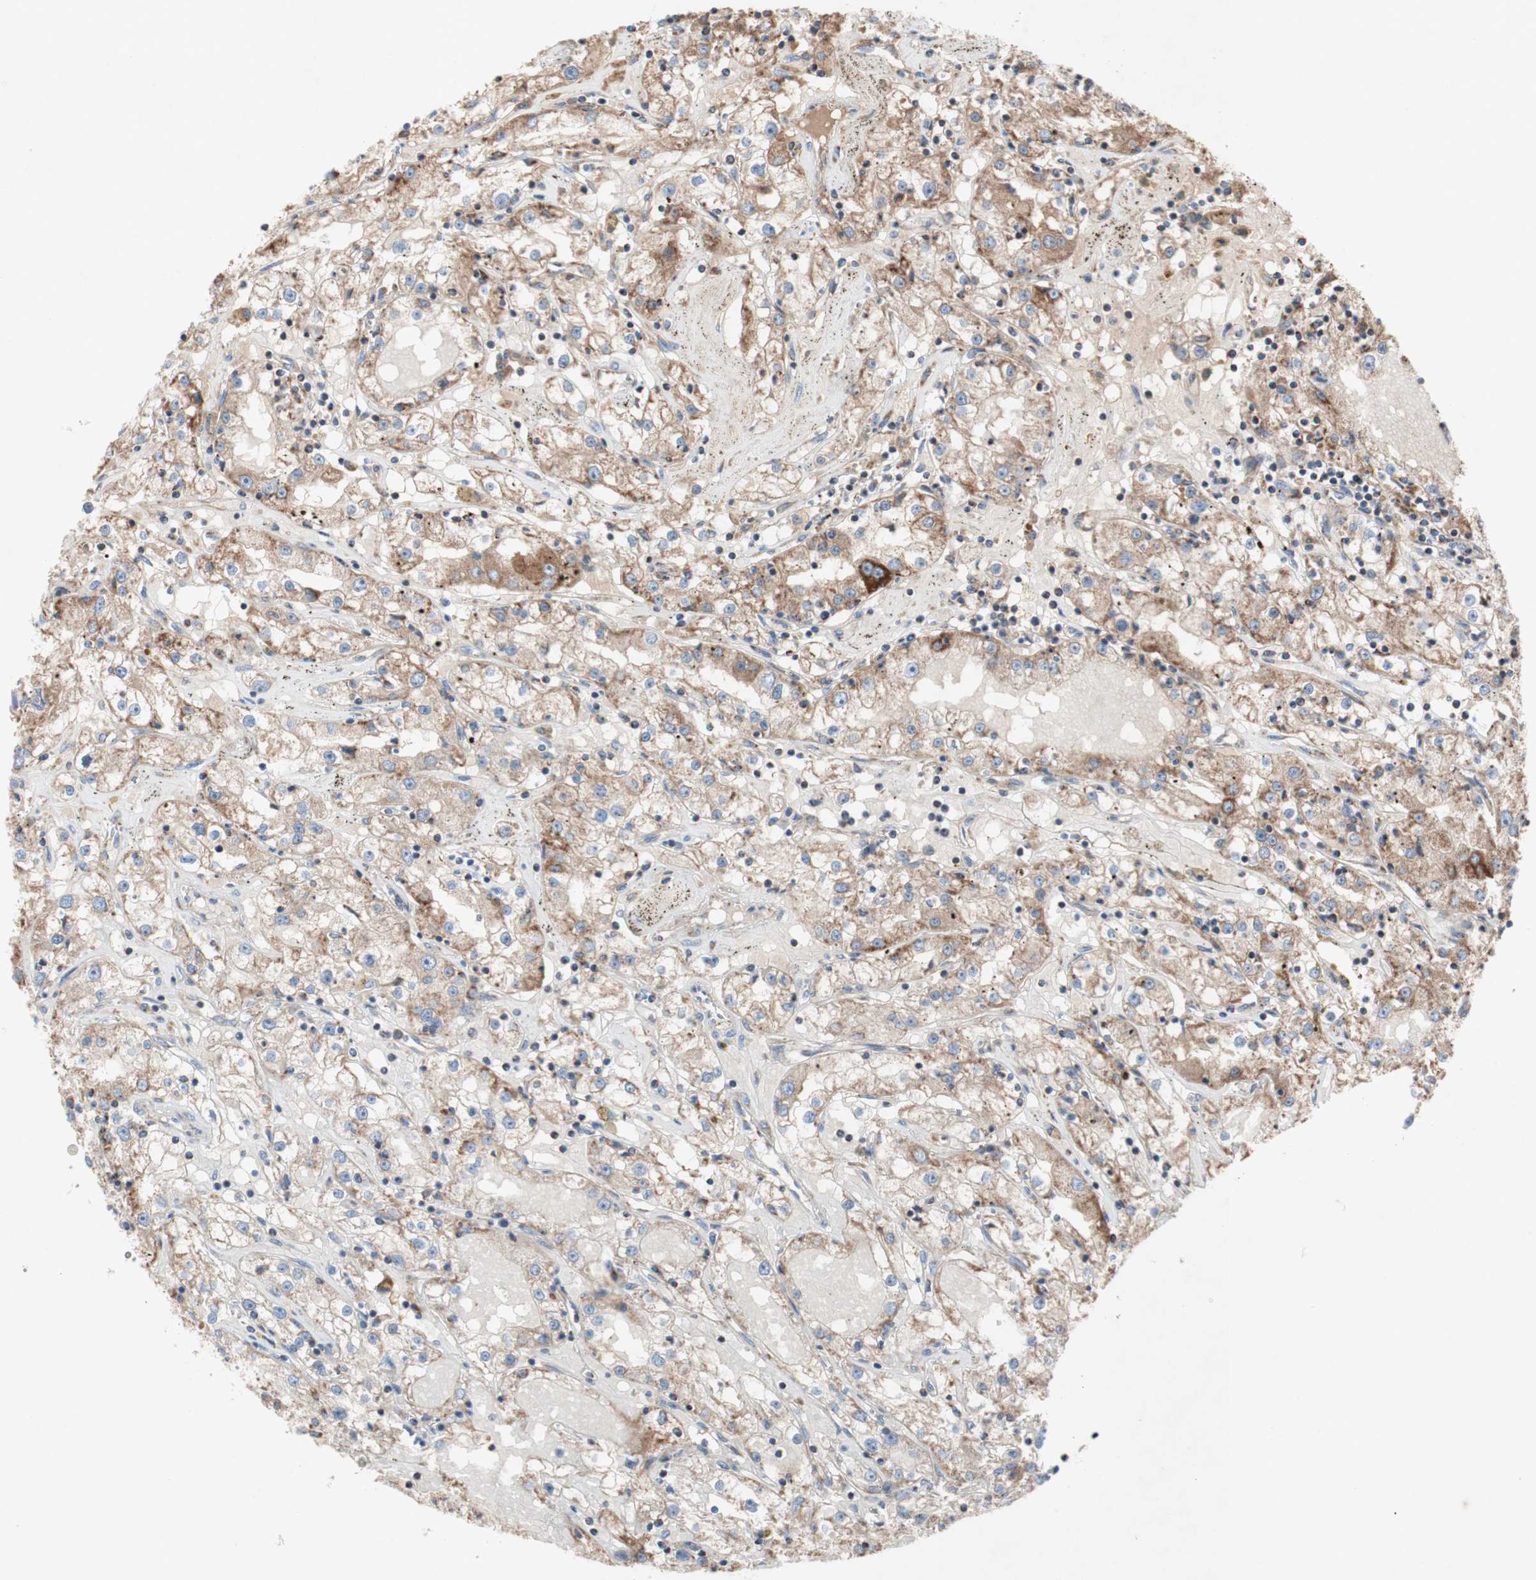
{"staining": {"intensity": "moderate", "quantity": ">75%", "location": "cytoplasmic/membranous"}, "tissue": "renal cancer", "cell_type": "Tumor cells", "image_type": "cancer", "snomed": [{"axis": "morphology", "description": "Adenocarcinoma, NOS"}, {"axis": "topography", "description": "Kidney"}], "caption": "Immunohistochemical staining of human renal cancer (adenocarcinoma) reveals medium levels of moderate cytoplasmic/membranous positivity in approximately >75% of tumor cells.", "gene": "SDHB", "patient": {"sex": "male", "age": 56}}